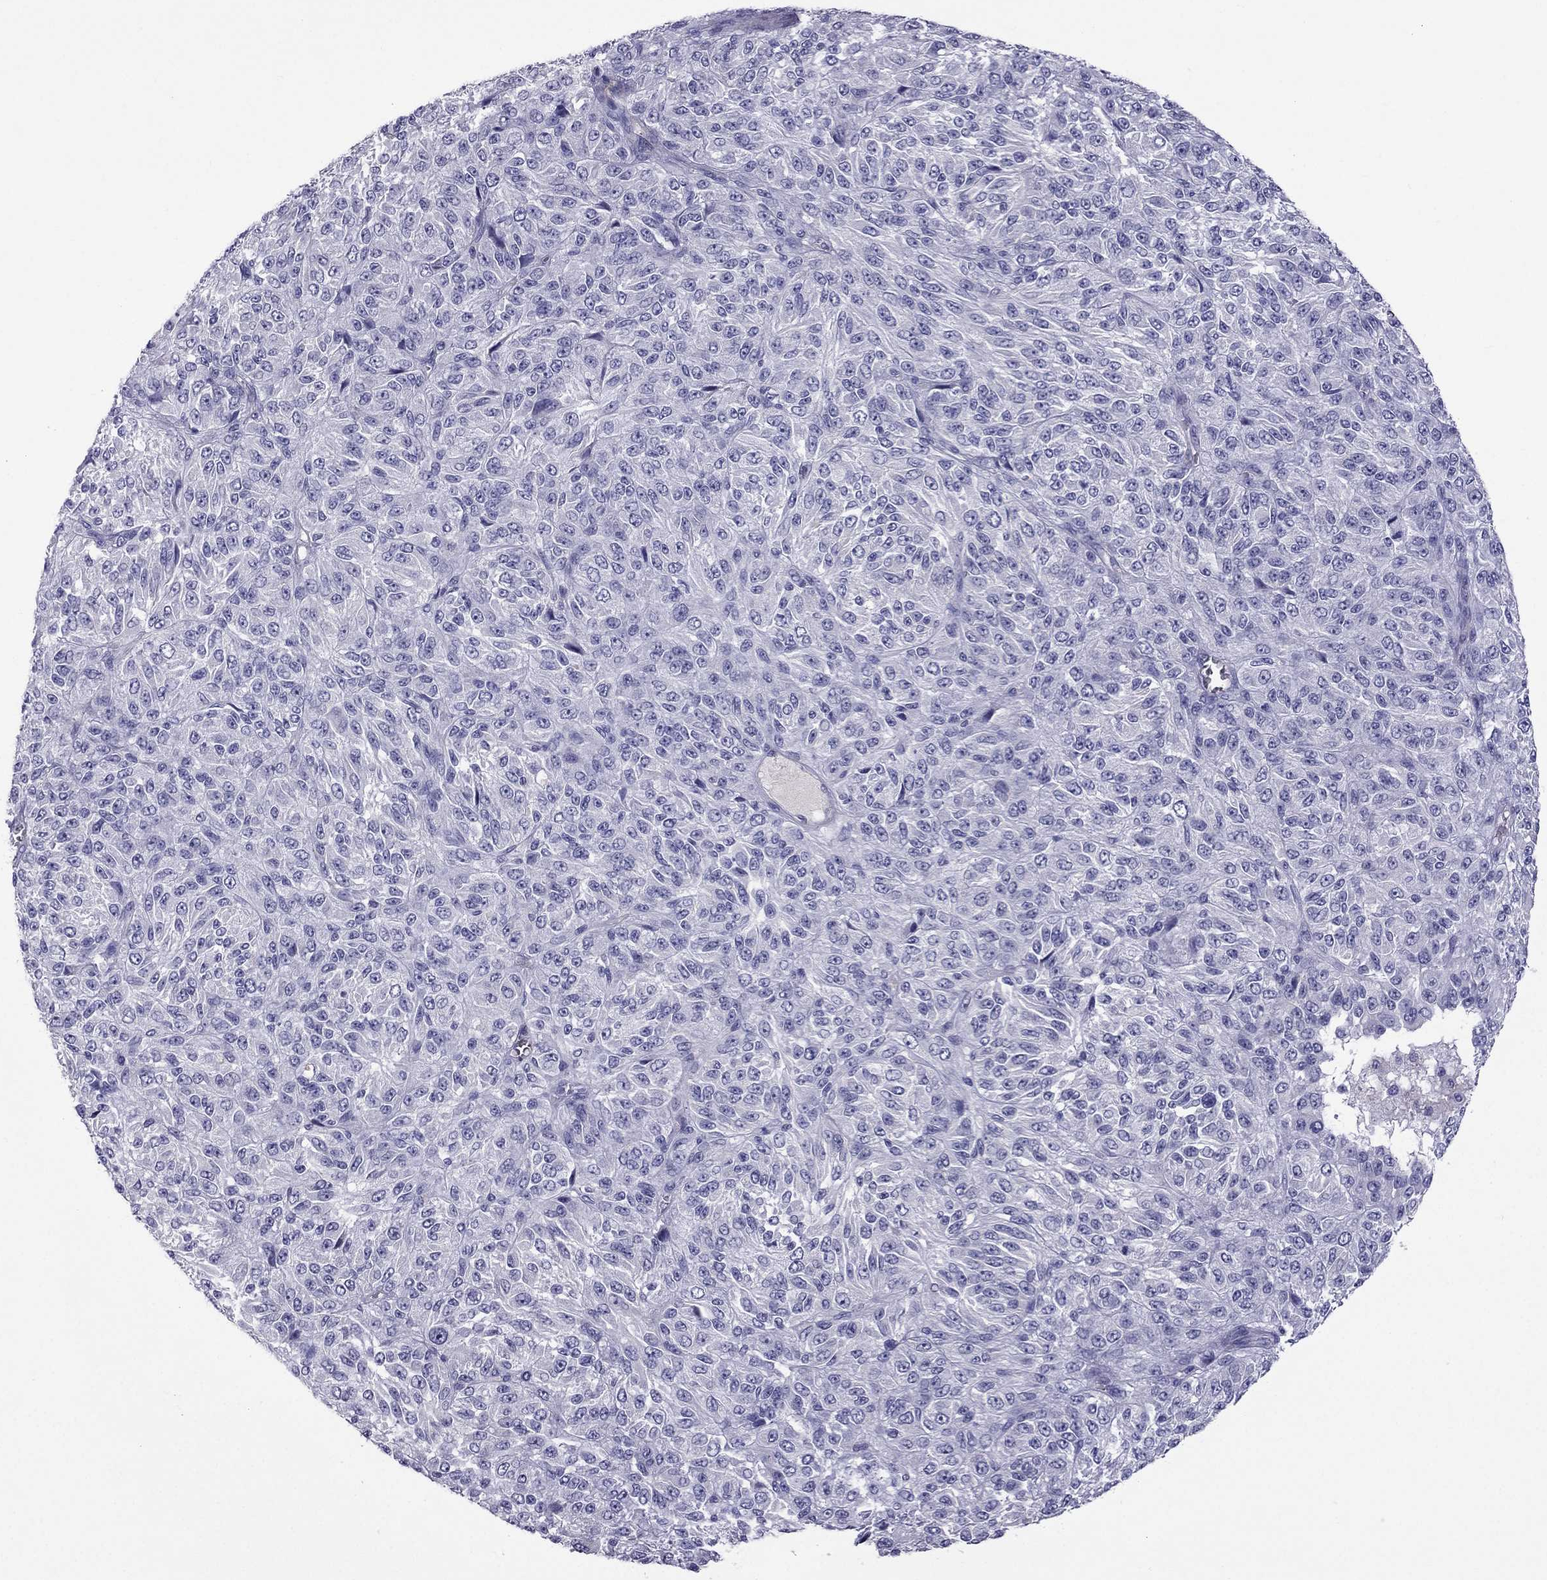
{"staining": {"intensity": "negative", "quantity": "none", "location": "none"}, "tissue": "melanoma", "cell_type": "Tumor cells", "image_type": "cancer", "snomed": [{"axis": "morphology", "description": "Malignant melanoma, Metastatic site"}, {"axis": "topography", "description": "Brain"}], "caption": "Immunohistochemistry histopathology image of melanoma stained for a protein (brown), which demonstrates no staining in tumor cells.", "gene": "STOML3", "patient": {"sex": "female", "age": 56}}